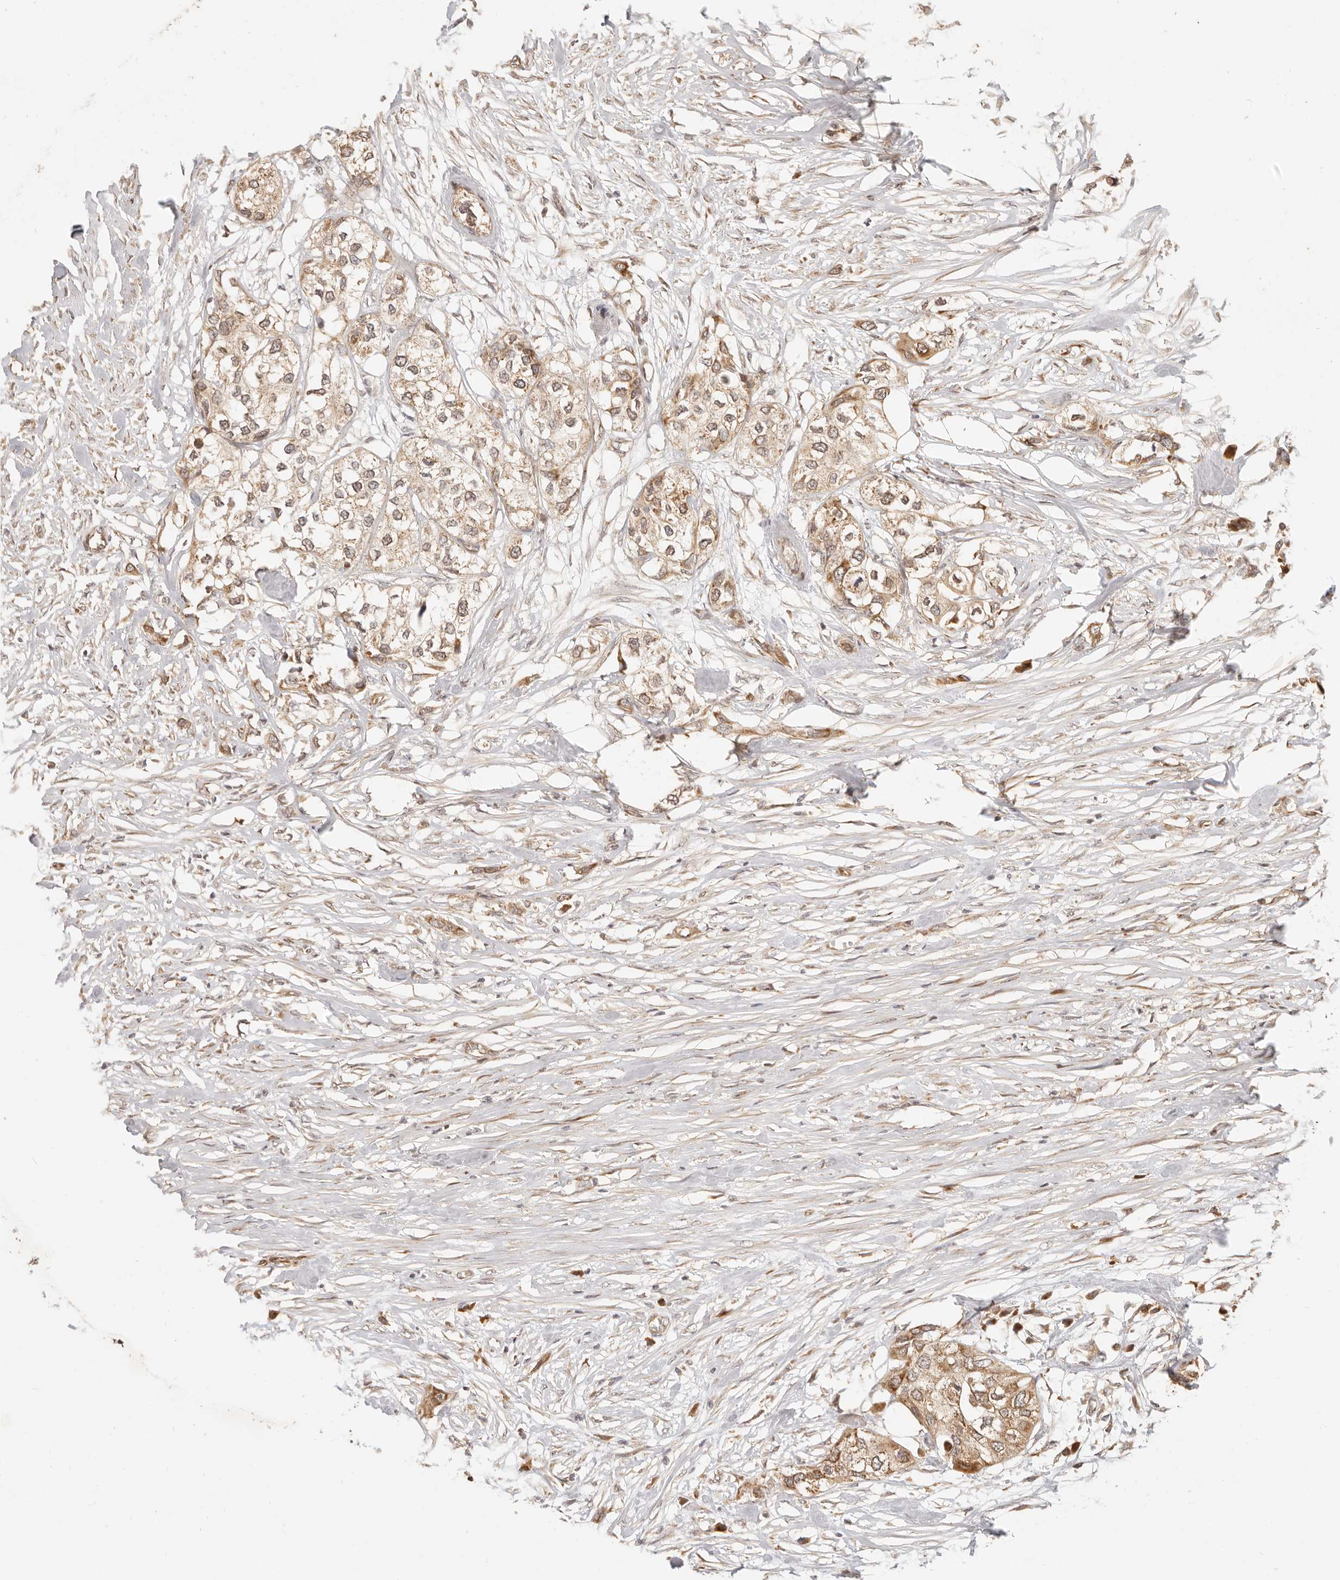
{"staining": {"intensity": "moderate", "quantity": "25%-75%", "location": "cytoplasmic/membranous,nuclear"}, "tissue": "urothelial cancer", "cell_type": "Tumor cells", "image_type": "cancer", "snomed": [{"axis": "morphology", "description": "Urothelial carcinoma, High grade"}, {"axis": "topography", "description": "Urinary bladder"}], "caption": "An immunohistochemistry image of tumor tissue is shown. Protein staining in brown highlights moderate cytoplasmic/membranous and nuclear positivity in urothelial carcinoma (high-grade) within tumor cells.", "gene": "TIMM17A", "patient": {"sex": "male", "age": 64}}